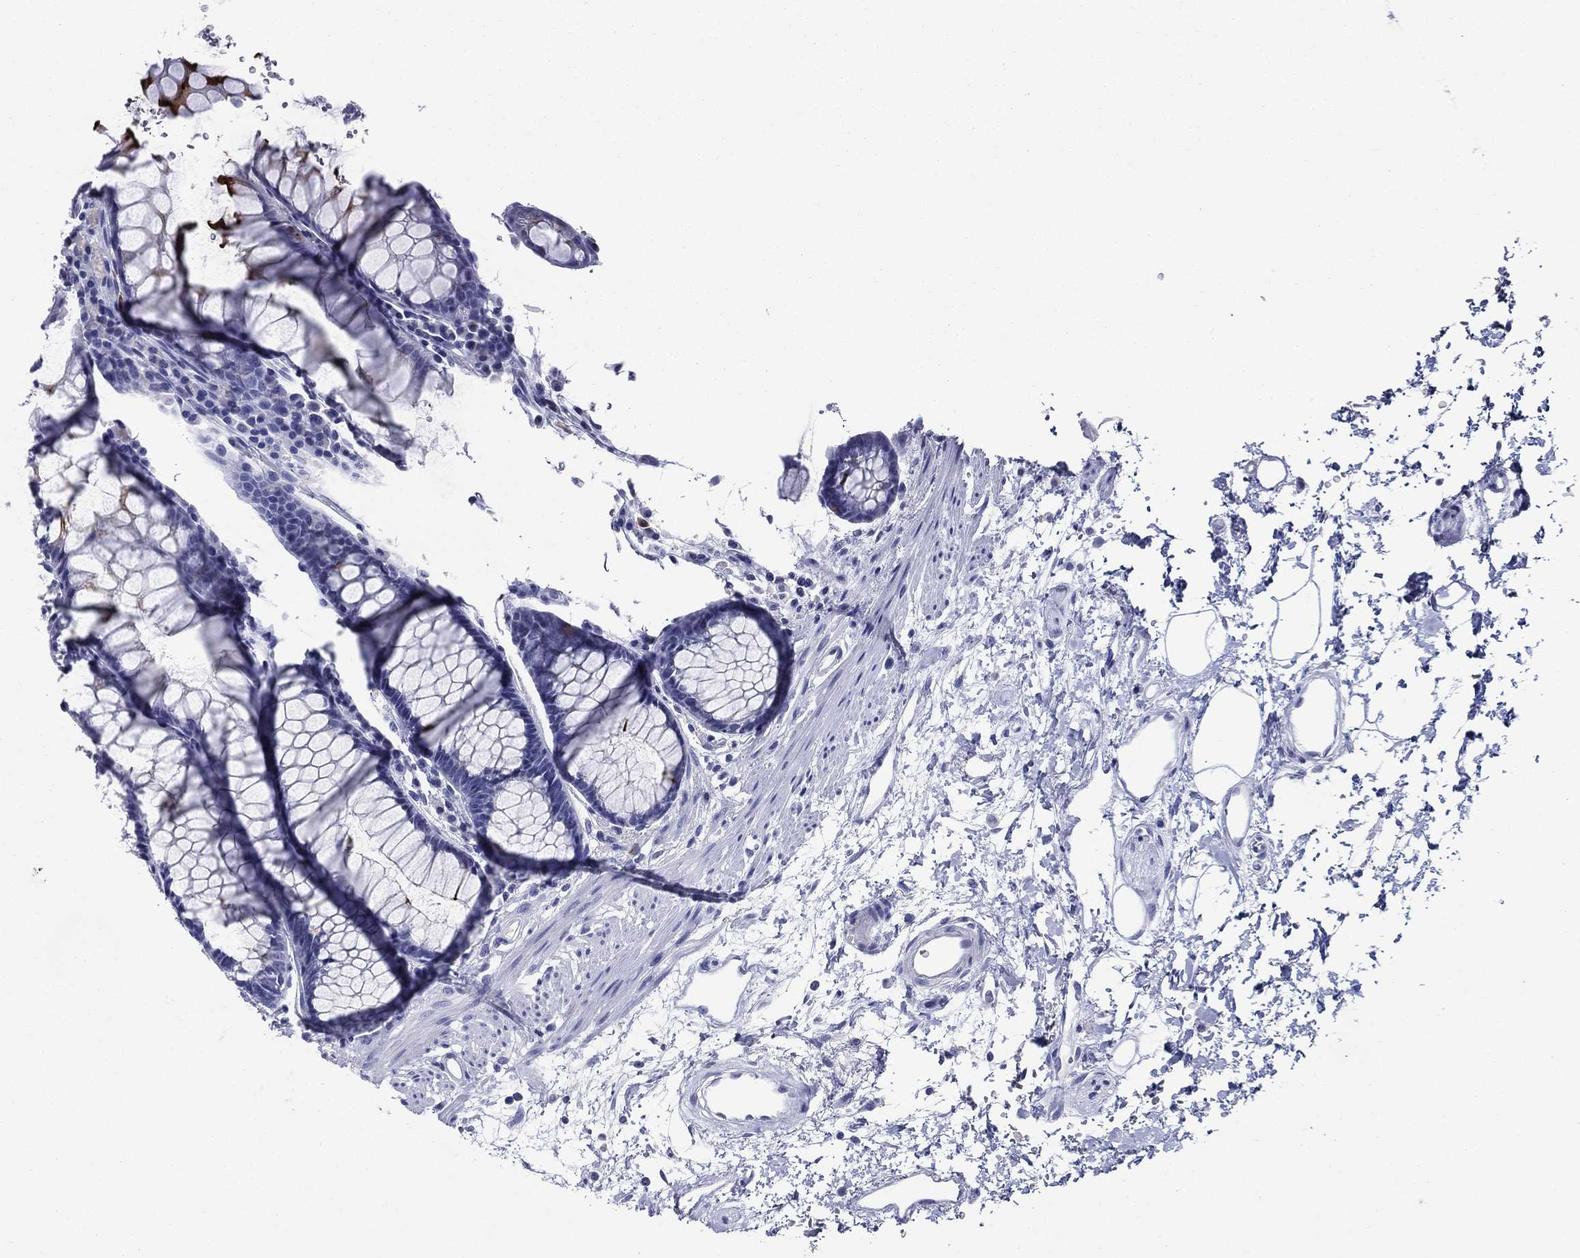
{"staining": {"intensity": "strong", "quantity": "<25%", "location": "cytoplasmic/membranous"}, "tissue": "rectum", "cell_type": "Glandular cells", "image_type": "normal", "snomed": [{"axis": "morphology", "description": "Normal tissue, NOS"}, {"axis": "topography", "description": "Rectum"}], "caption": "Immunohistochemical staining of benign rectum reveals medium levels of strong cytoplasmic/membranous positivity in about <25% of glandular cells. The staining was performed using DAB (3,3'-diaminobenzidine), with brown indicating positive protein expression. Nuclei are stained blue with hematoxylin.", "gene": "ACE2", "patient": {"sex": "female", "age": 68}}